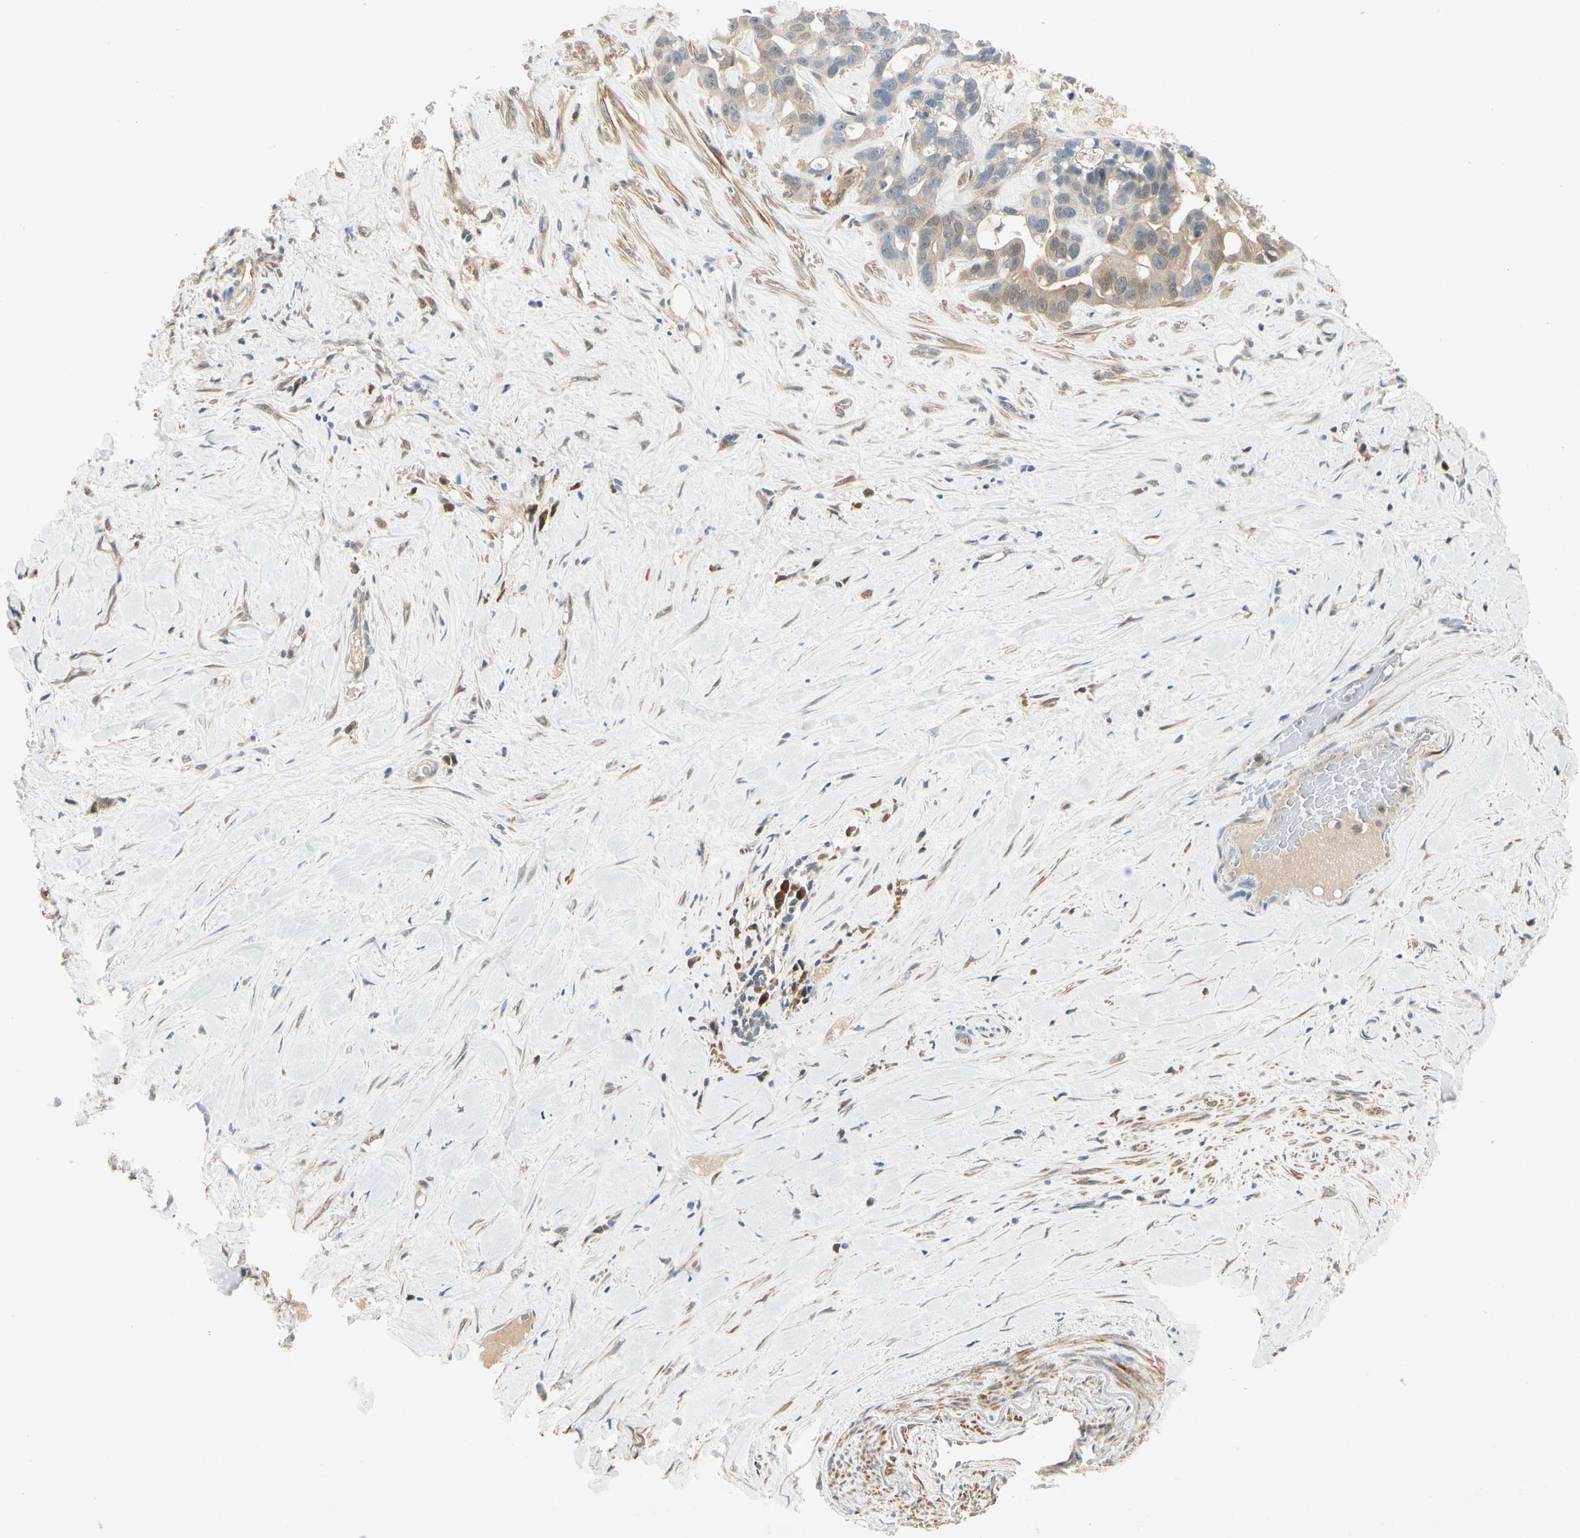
{"staining": {"intensity": "moderate", "quantity": ">75%", "location": "cytoplasmic/membranous,nuclear"}, "tissue": "liver cancer", "cell_type": "Tumor cells", "image_type": "cancer", "snomed": [{"axis": "morphology", "description": "Cholangiocarcinoma"}, {"axis": "topography", "description": "Liver"}], "caption": "Protein analysis of liver cholangiocarcinoma tissue exhibits moderate cytoplasmic/membranous and nuclear expression in approximately >75% of tumor cells.", "gene": "WIPI1", "patient": {"sex": "female", "age": 65}}